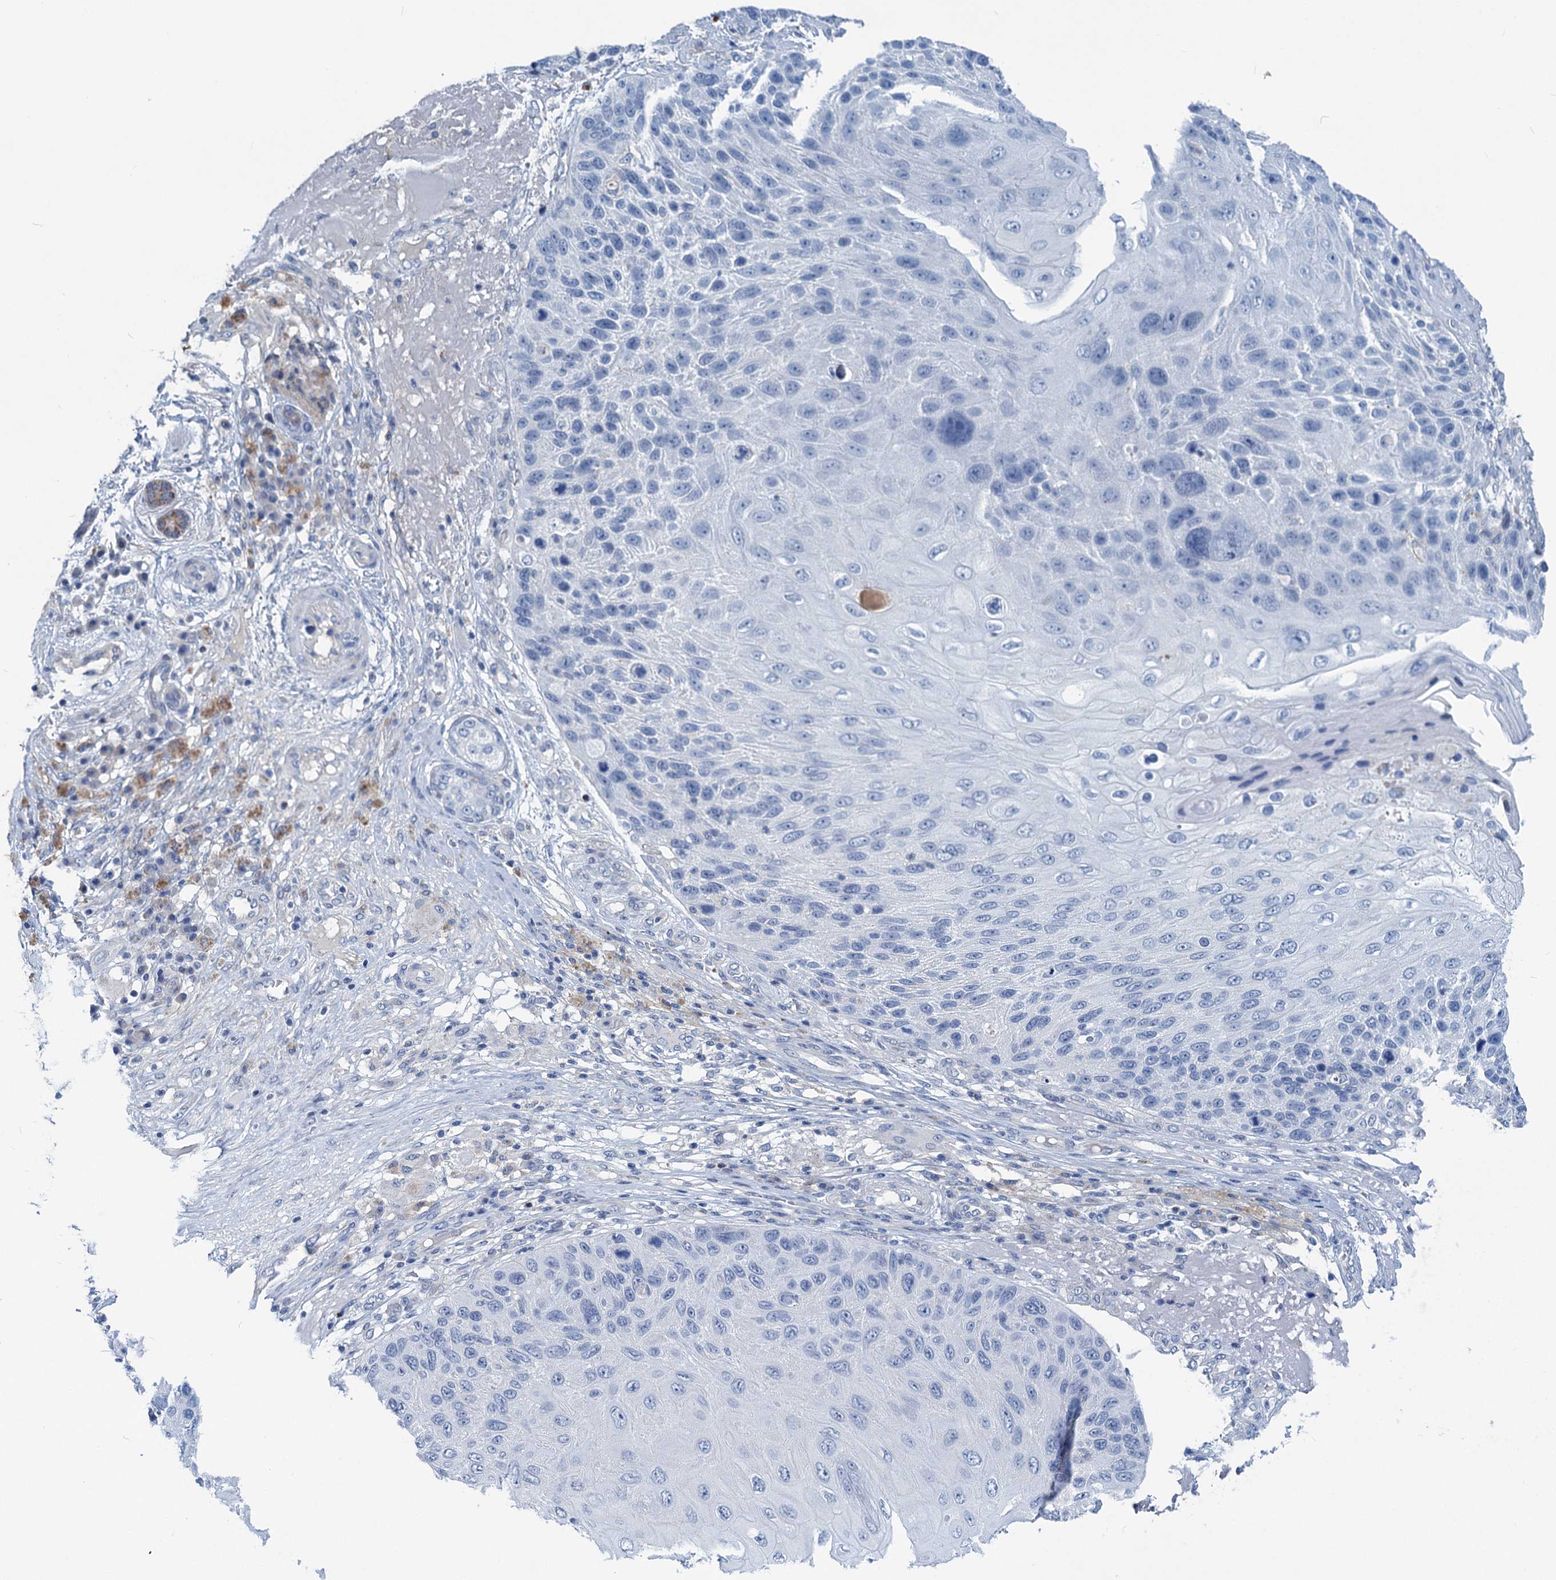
{"staining": {"intensity": "negative", "quantity": "none", "location": "none"}, "tissue": "skin cancer", "cell_type": "Tumor cells", "image_type": "cancer", "snomed": [{"axis": "morphology", "description": "Squamous cell carcinoma, NOS"}, {"axis": "topography", "description": "Skin"}], "caption": "High power microscopy micrograph of an immunohistochemistry micrograph of skin cancer, revealing no significant expression in tumor cells.", "gene": "CHDH", "patient": {"sex": "female", "age": 88}}